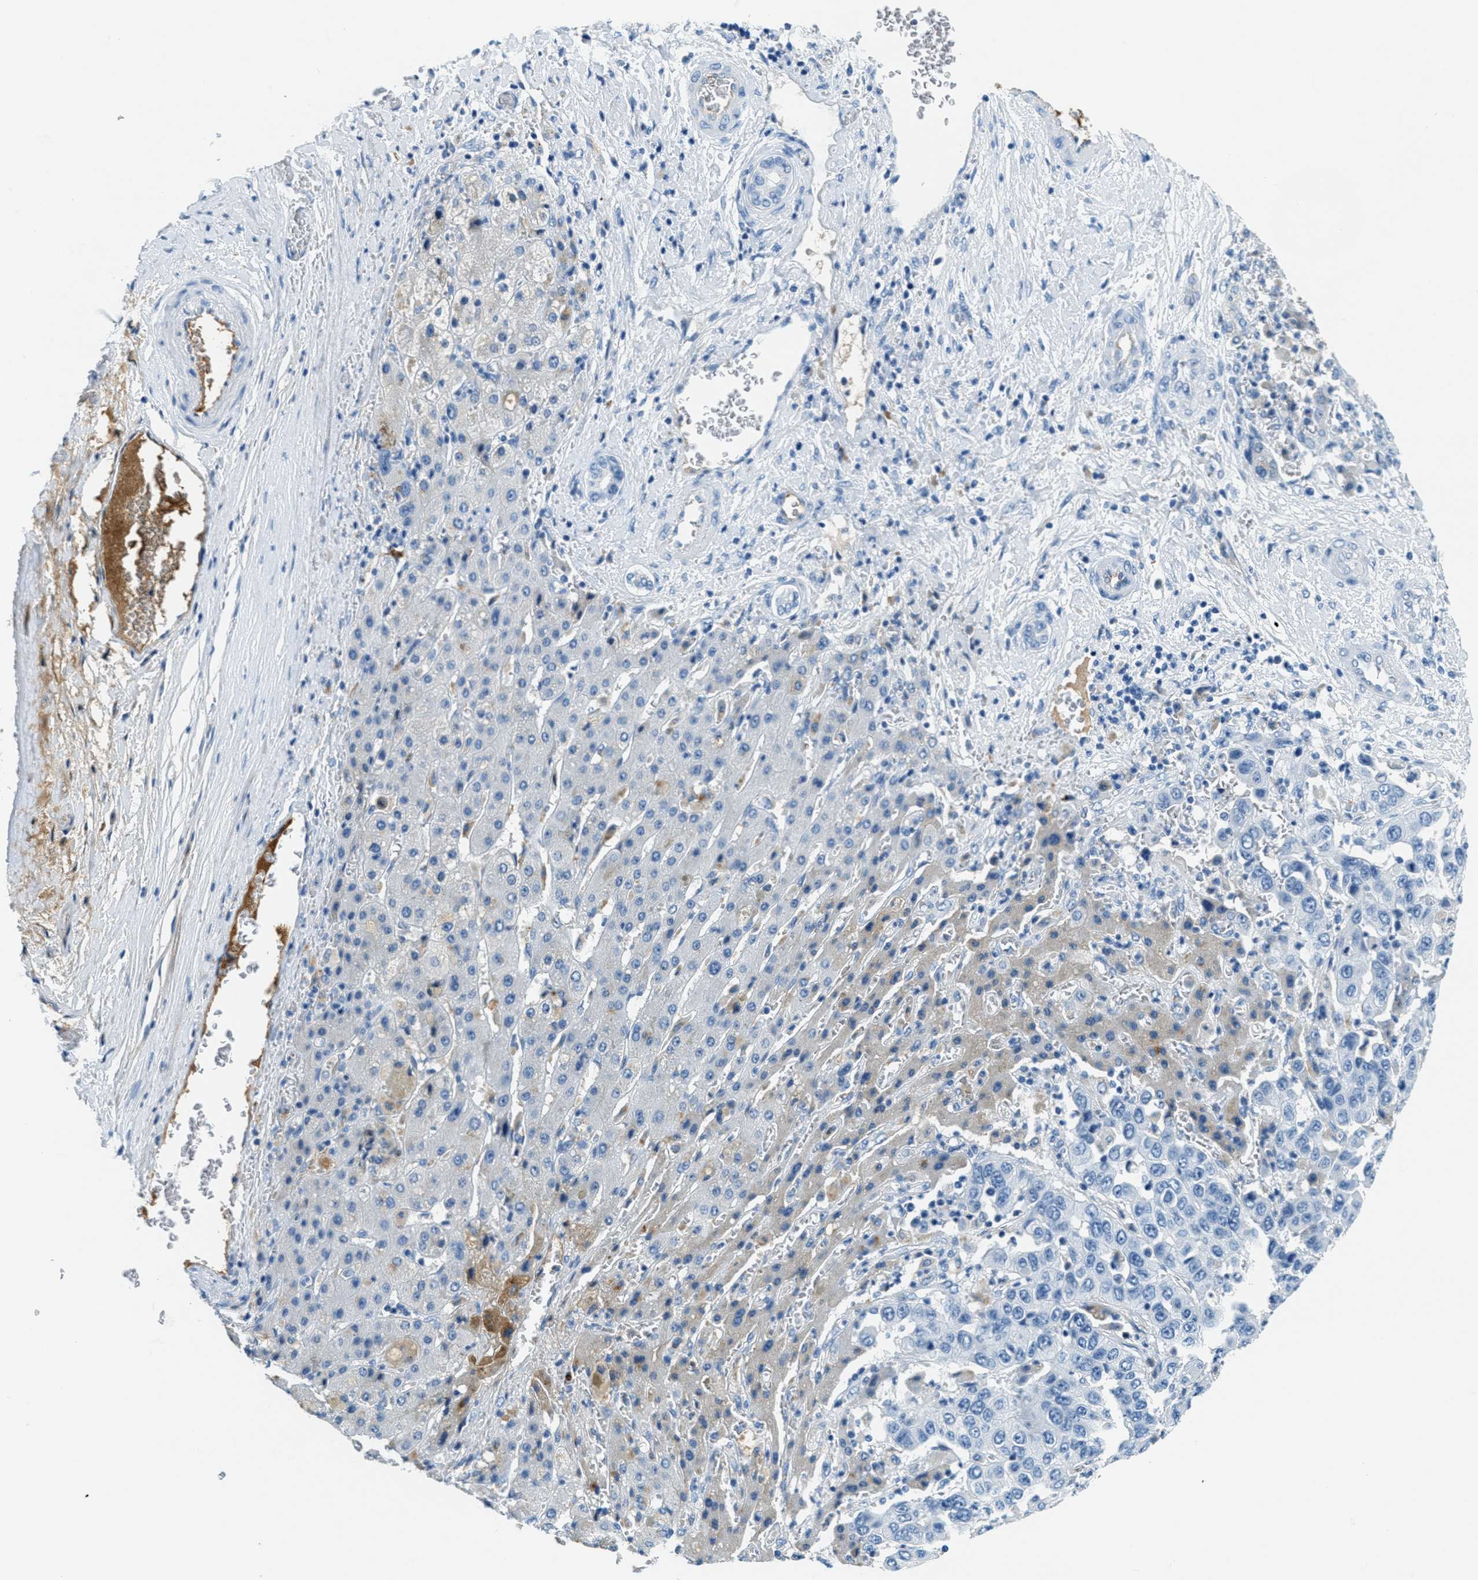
{"staining": {"intensity": "negative", "quantity": "none", "location": "none"}, "tissue": "liver cancer", "cell_type": "Tumor cells", "image_type": "cancer", "snomed": [{"axis": "morphology", "description": "Cholangiocarcinoma"}, {"axis": "topography", "description": "Liver"}], "caption": "Immunohistochemistry (IHC) image of liver cancer (cholangiocarcinoma) stained for a protein (brown), which displays no positivity in tumor cells. Brightfield microscopy of immunohistochemistry stained with DAB (brown) and hematoxylin (blue), captured at high magnification.", "gene": "A2M", "patient": {"sex": "female", "age": 52}}